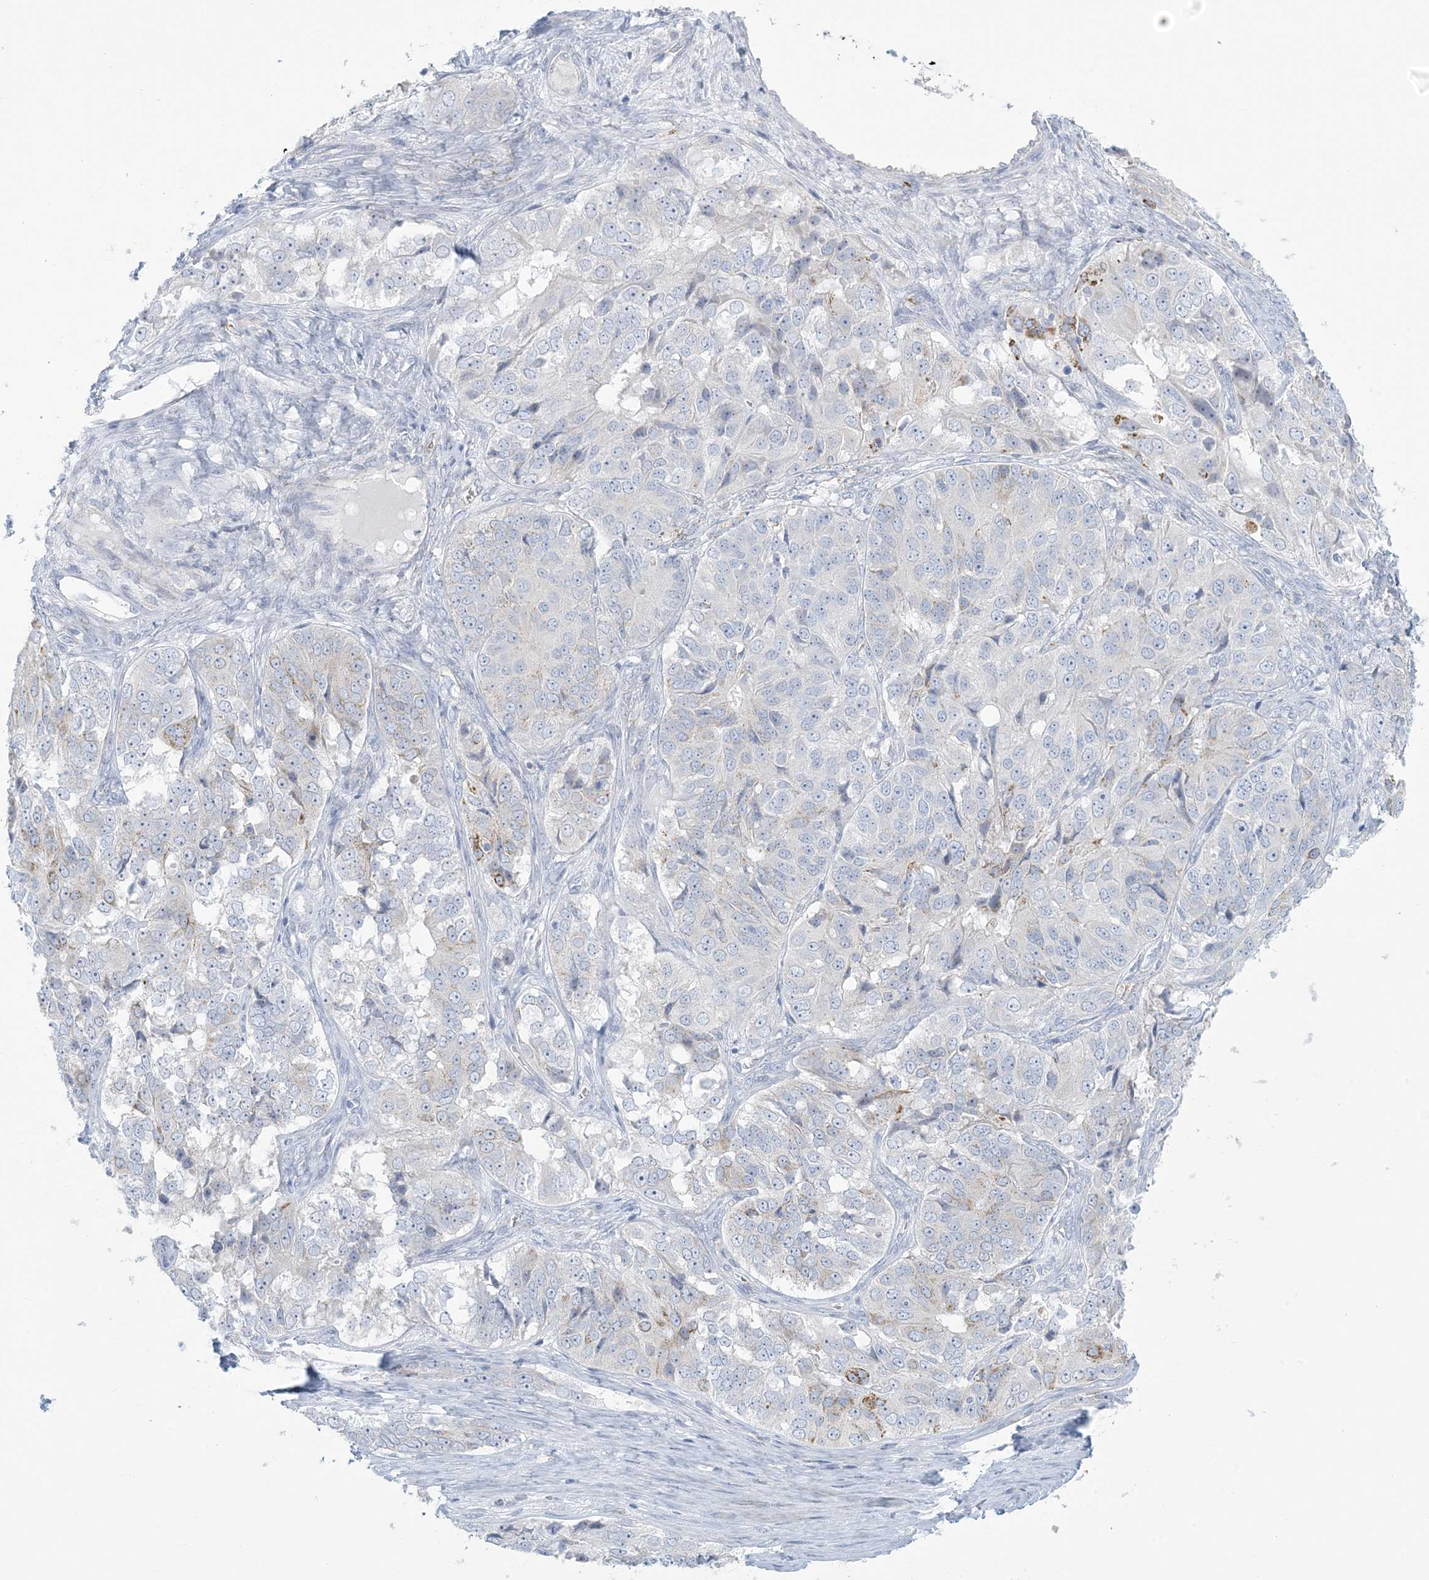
{"staining": {"intensity": "negative", "quantity": "none", "location": "none"}, "tissue": "ovarian cancer", "cell_type": "Tumor cells", "image_type": "cancer", "snomed": [{"axis": "morphology", "description": "Carcinoma, endometroid"}, {"axis": "topography", "description": "Ovary"}], "caption": "A high-resolution micrograph shows IHC staining of ovarian cancer, which demonstrates no significant expression in tumor cells.", "gene": "ZDHHC4", "patient": {"sex": "female", "age": 51}}